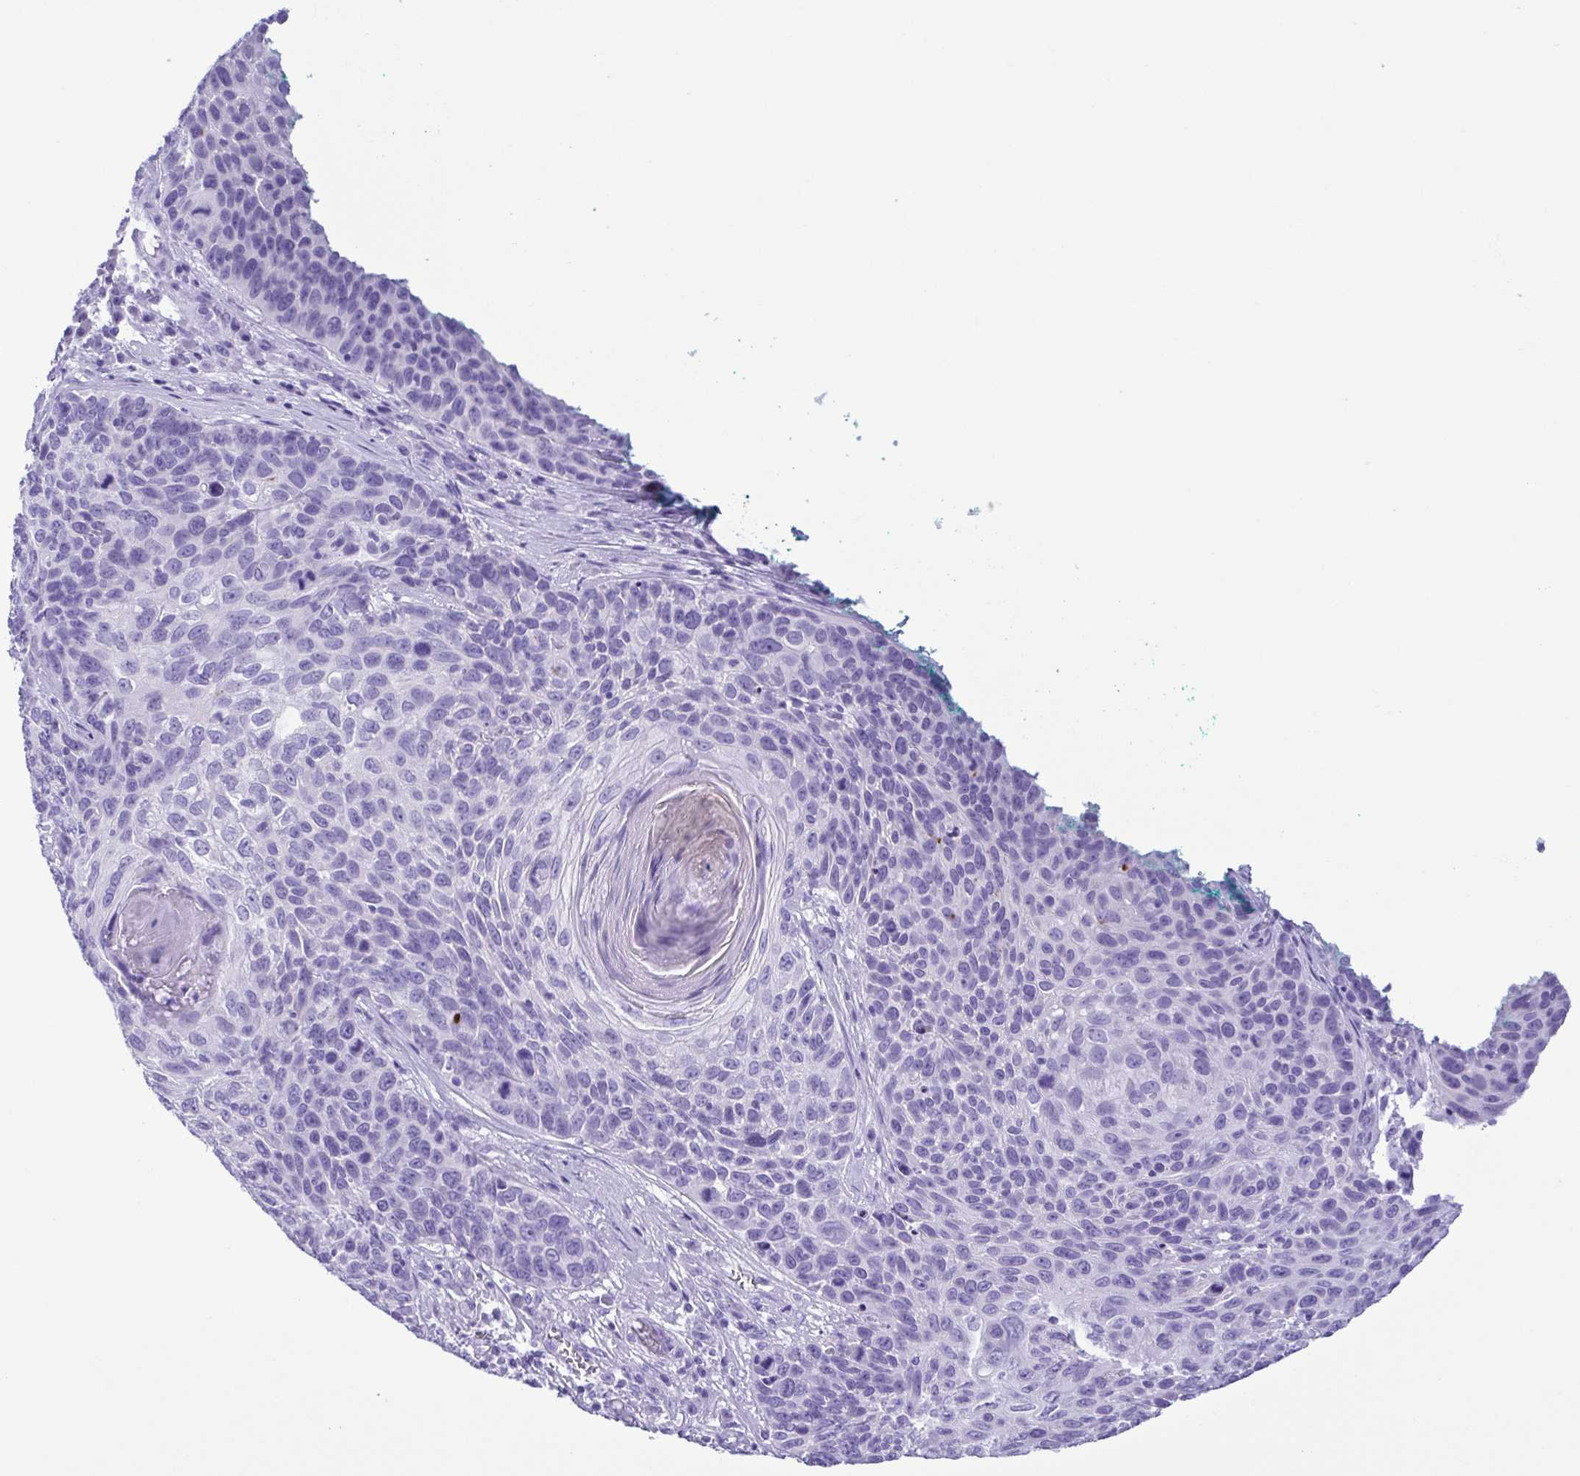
{"staining": {"intensity": "negative", "quantity": "none", "location": "none"}, "tissue": "skin cancer", "cell_type": "Tumor cells", "image_type": "cancer", "snomed": [{"axis": "morphology", "description": "Squamous cell carcinoma, NOS"}, {"axis": "topography", "description": "Skin"}], "caption": "High magnification brightfield microscopy of skin cancer (squamous cell carcinoma) stained with DAB (3,3'-diaminobenzidine) (brown) and counterstained with hematoxylin (blue): tumor cells show no significant positivity. The staining is performed using DAB brown chromogen with nuclei counter-stained in using hematoxylin.", "gene": "OVGP1", "patient": {"sex": "male", "age": 92}}